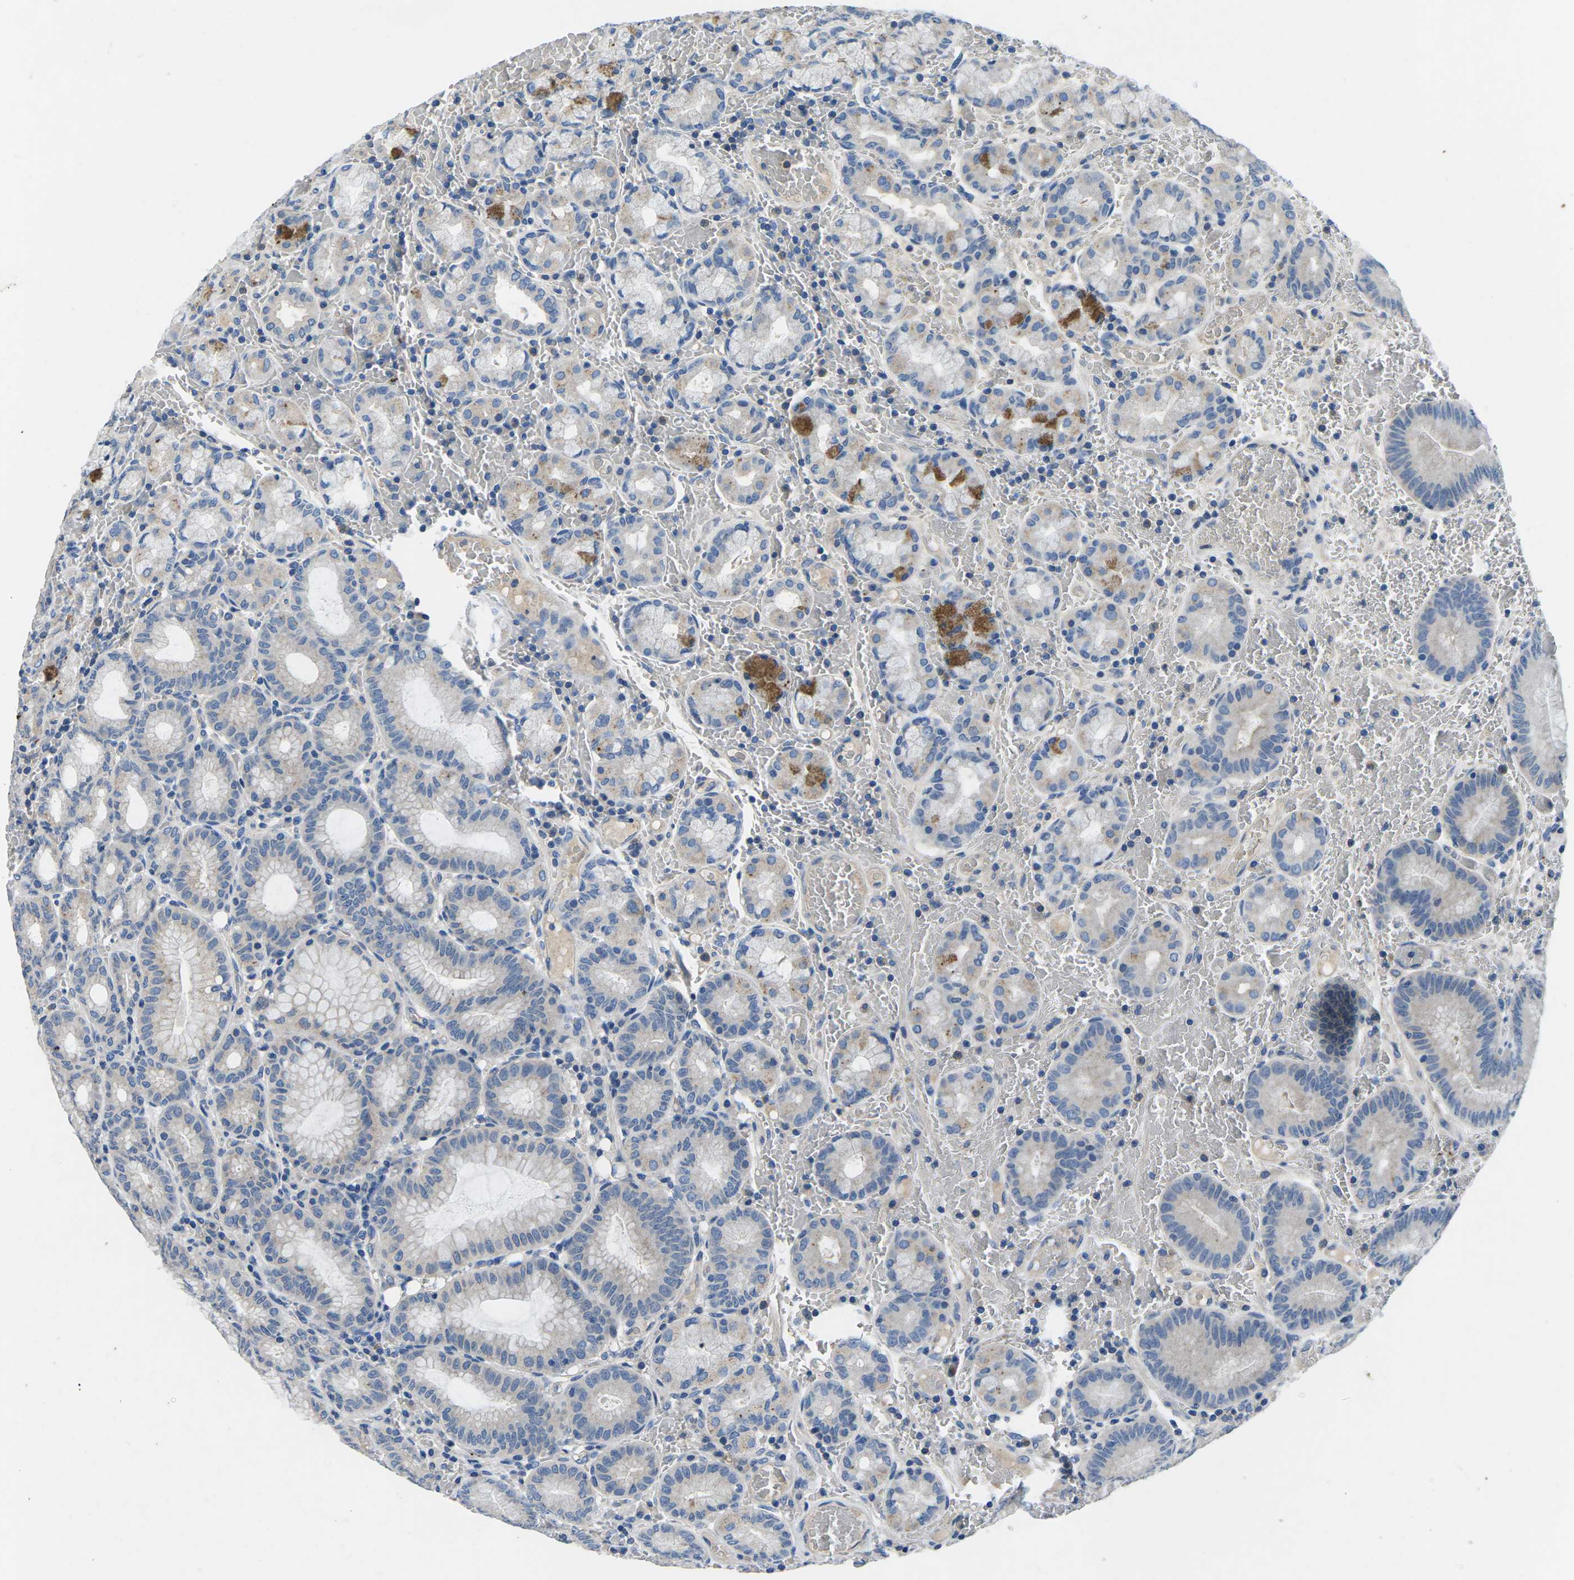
{"staining": {"intensity": "moderate", "quantity": "<25%", "location": "cytoplasmic/membranous"}, "tissue": "stomach", "cell_type": "Glandular cells", "image_type": "normal", "snomed": [{"axis": "morphology", "description": "Normal tissue, NOS"}, {"axis": "morphology", "description": "Carcinoid, malignant, NOS"}, {"axis": "topography", "description": "Stomach, upper"}], "caption": "A brown stain labels moderate cytoplasmic/membranous staining of a protein in glandular cells of unremarkable human stomach. Immunohistochemistry (ihc) stains the protein of interest in brown and the nuclei are stained blue.", "gene": "PDCD6IP", "patient": {"sex": "male", "age": 39}}